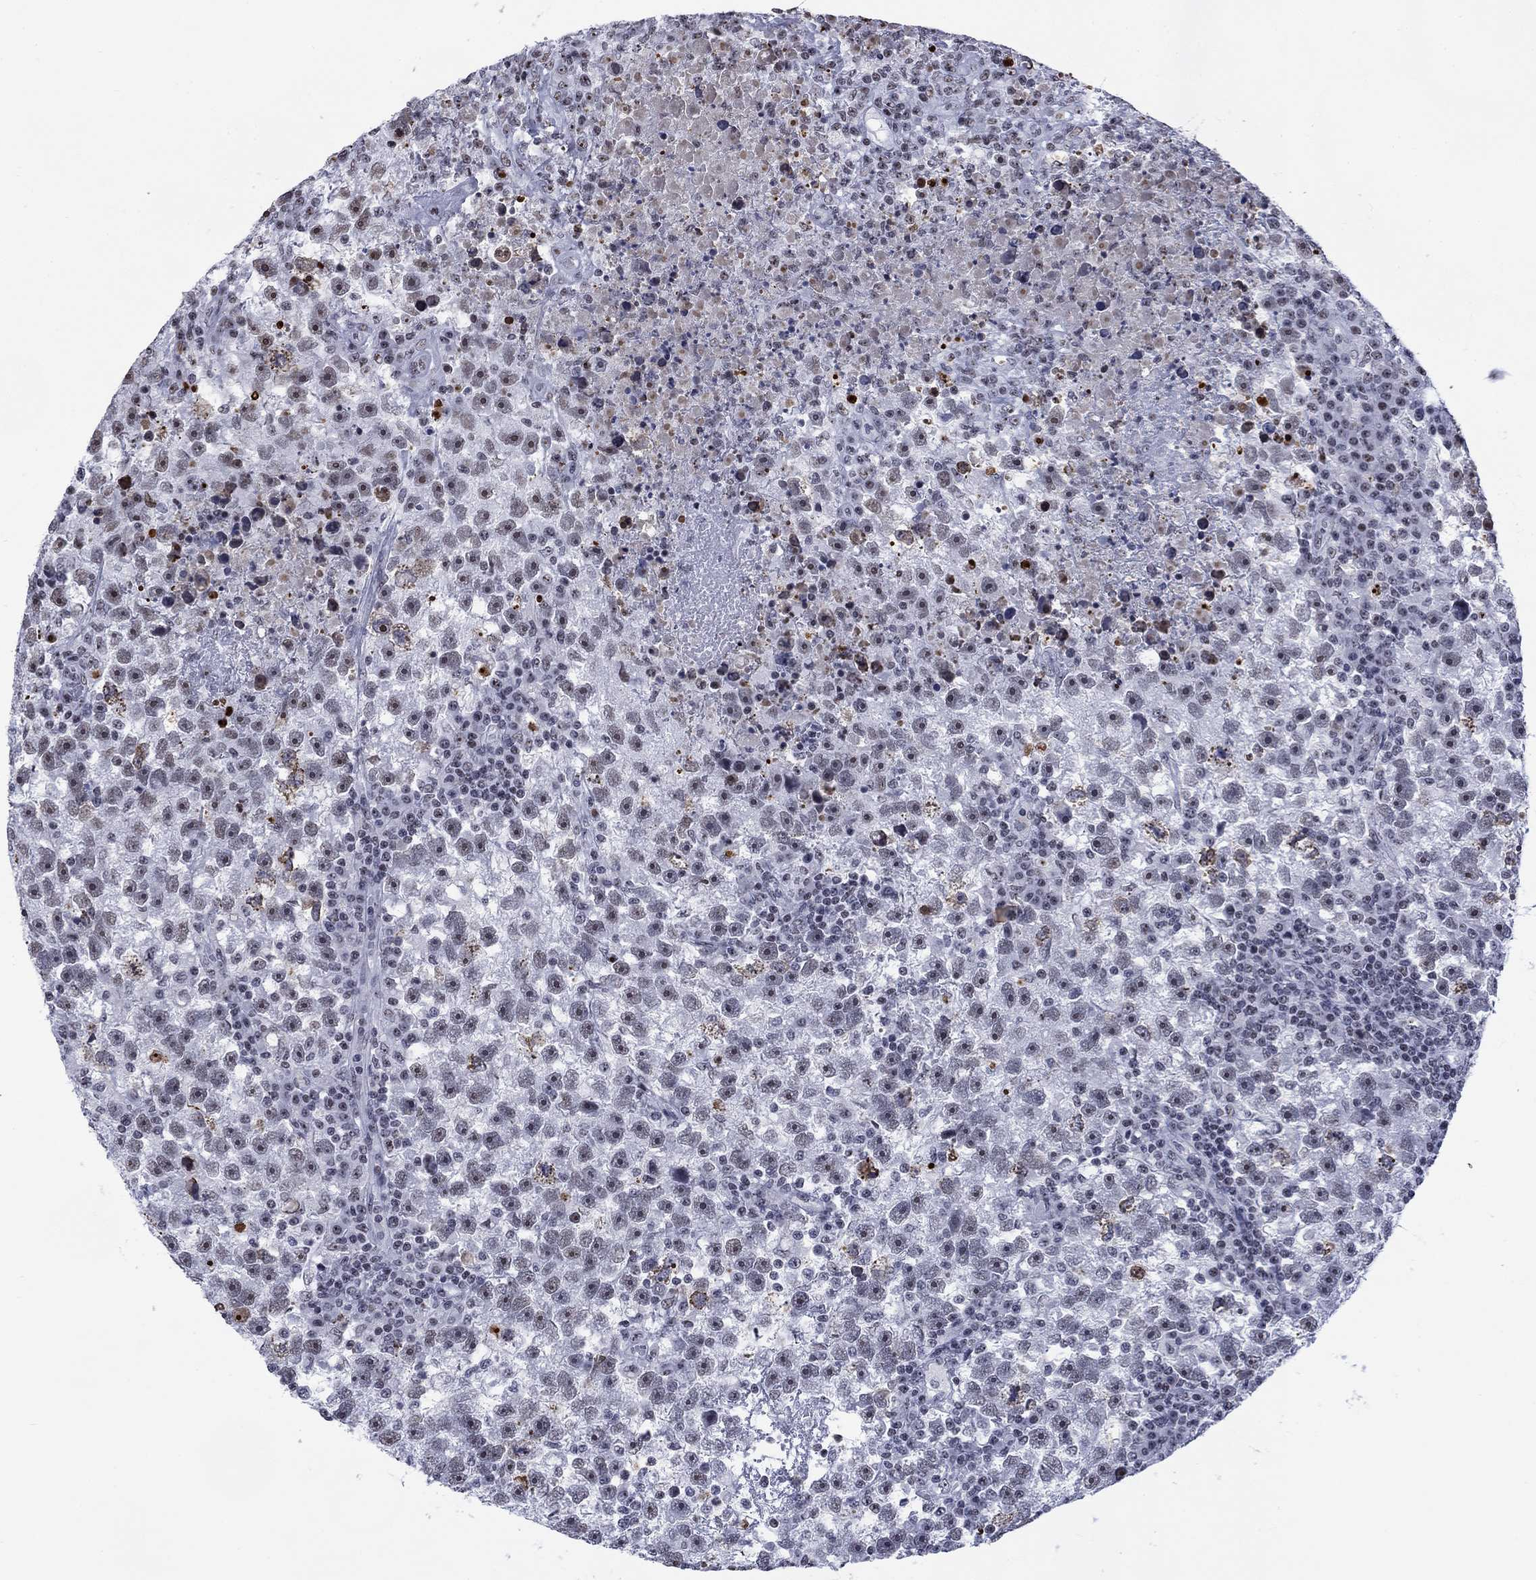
{"staining": {"intensity": "negative", "quantity": "none", "location": "none"}, "tissue": "testis cancer", "cell_type": "Tumor cells", "image_type": "cancer", "snomed": [{"axis": "morphology", "description": "Seminoma, NOS"}, {"axis": "topography", "description": "Testis"}], "caption": "High power microscopy image of an immunohistochemistry (IHC) histopathology image of seminoma (testis), revealing no significant positivity in tumor cells.", "gene": "CSRNP3", "patient": {"sex": "male", "age": 47}}